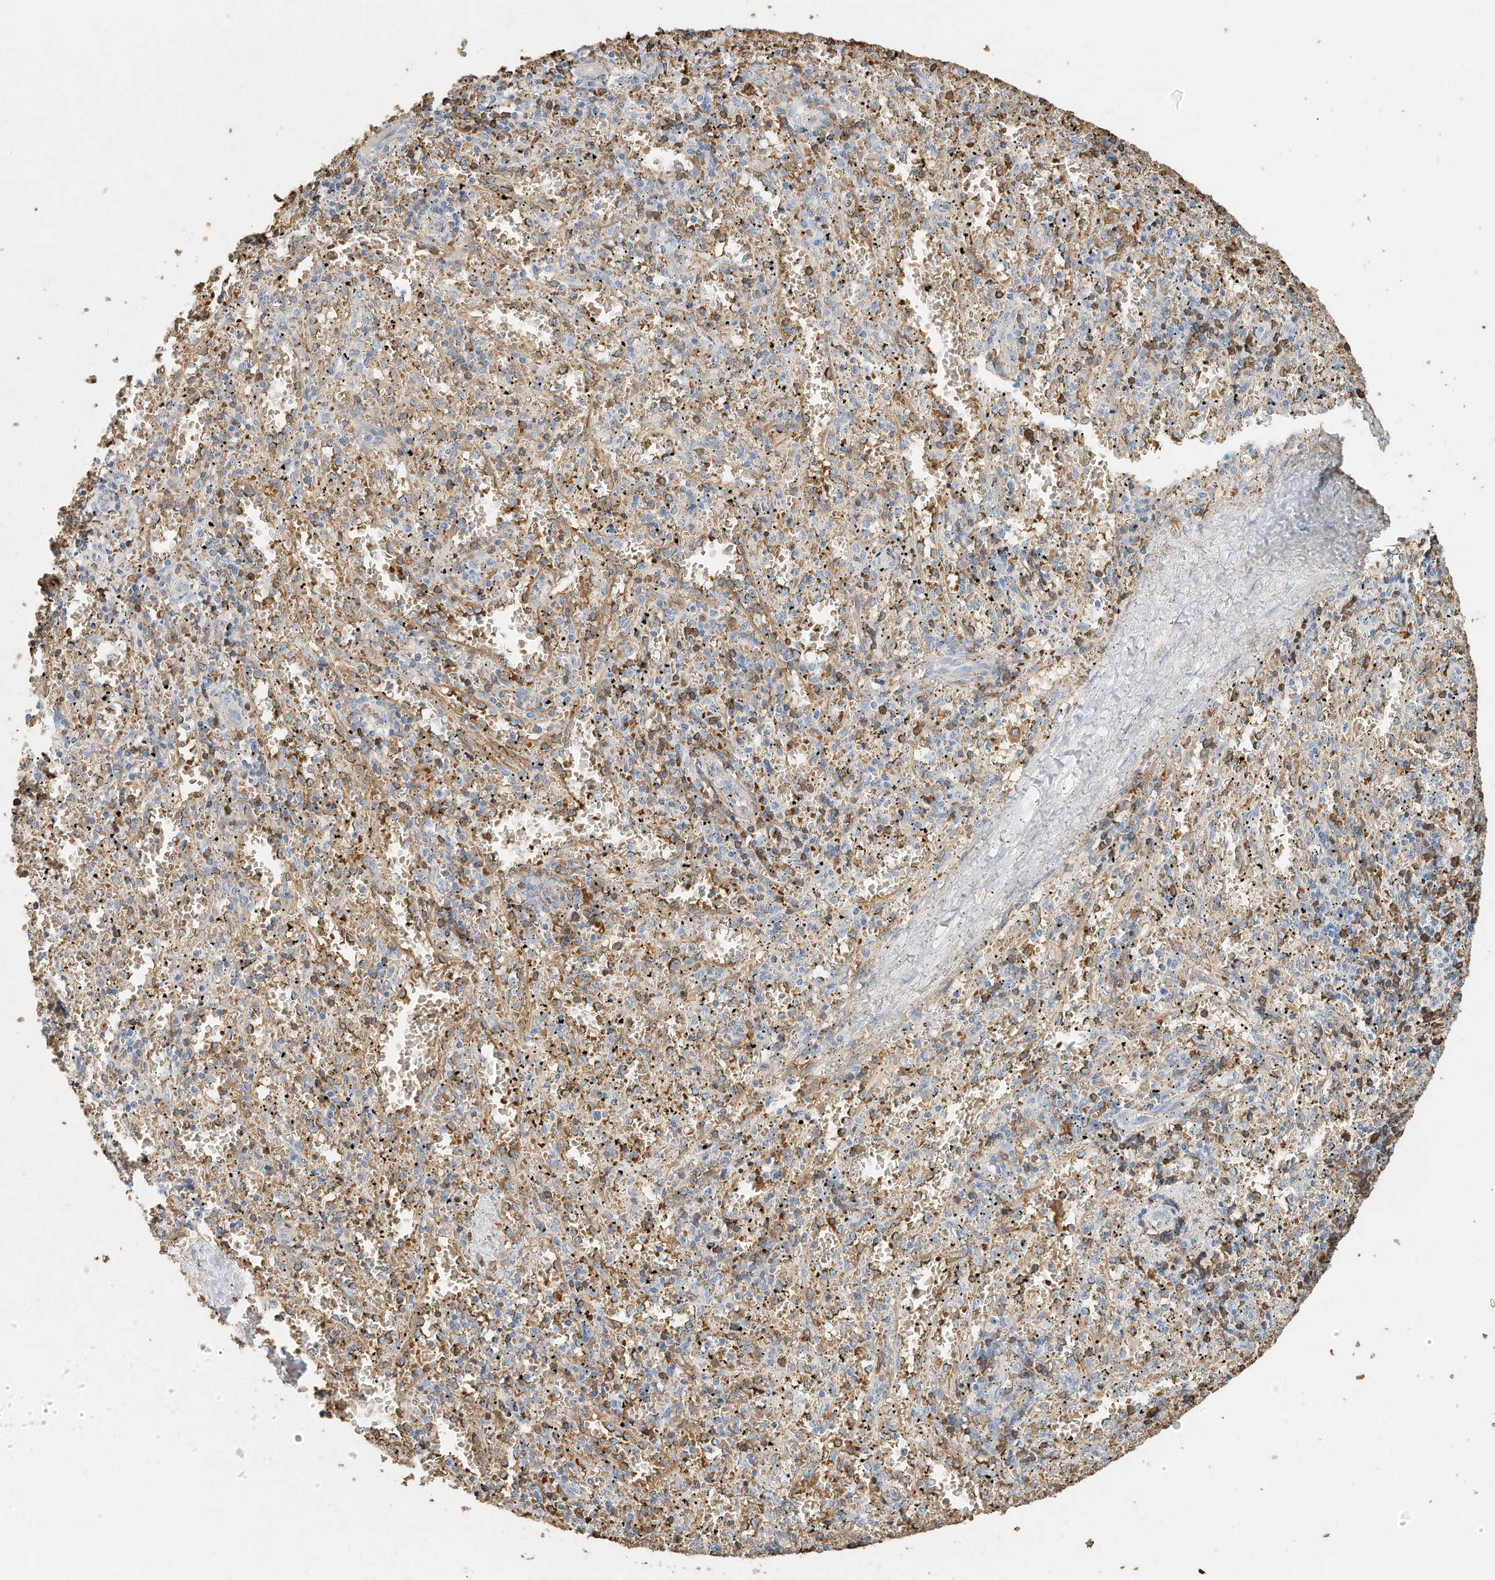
{"staining": {"intensity": "negative", "quantity": "none", "location": "none"}, "tissue": "spleen", "cell_type": "Cells in red pulp", "image_type": "normal", "snomed": [{"axis": "morphology", "description": "Normal tissue, NOS"}, {"axis": "topography", "description": "Spleen"}], "caption": "Immunohistochemistry (IHC) image of benign human spleen stained for a protein (brown), which reveals no positivity in cells in red pulp.", "gene": "RCAN3", "patient": {"sex": "male", "age": 11}}